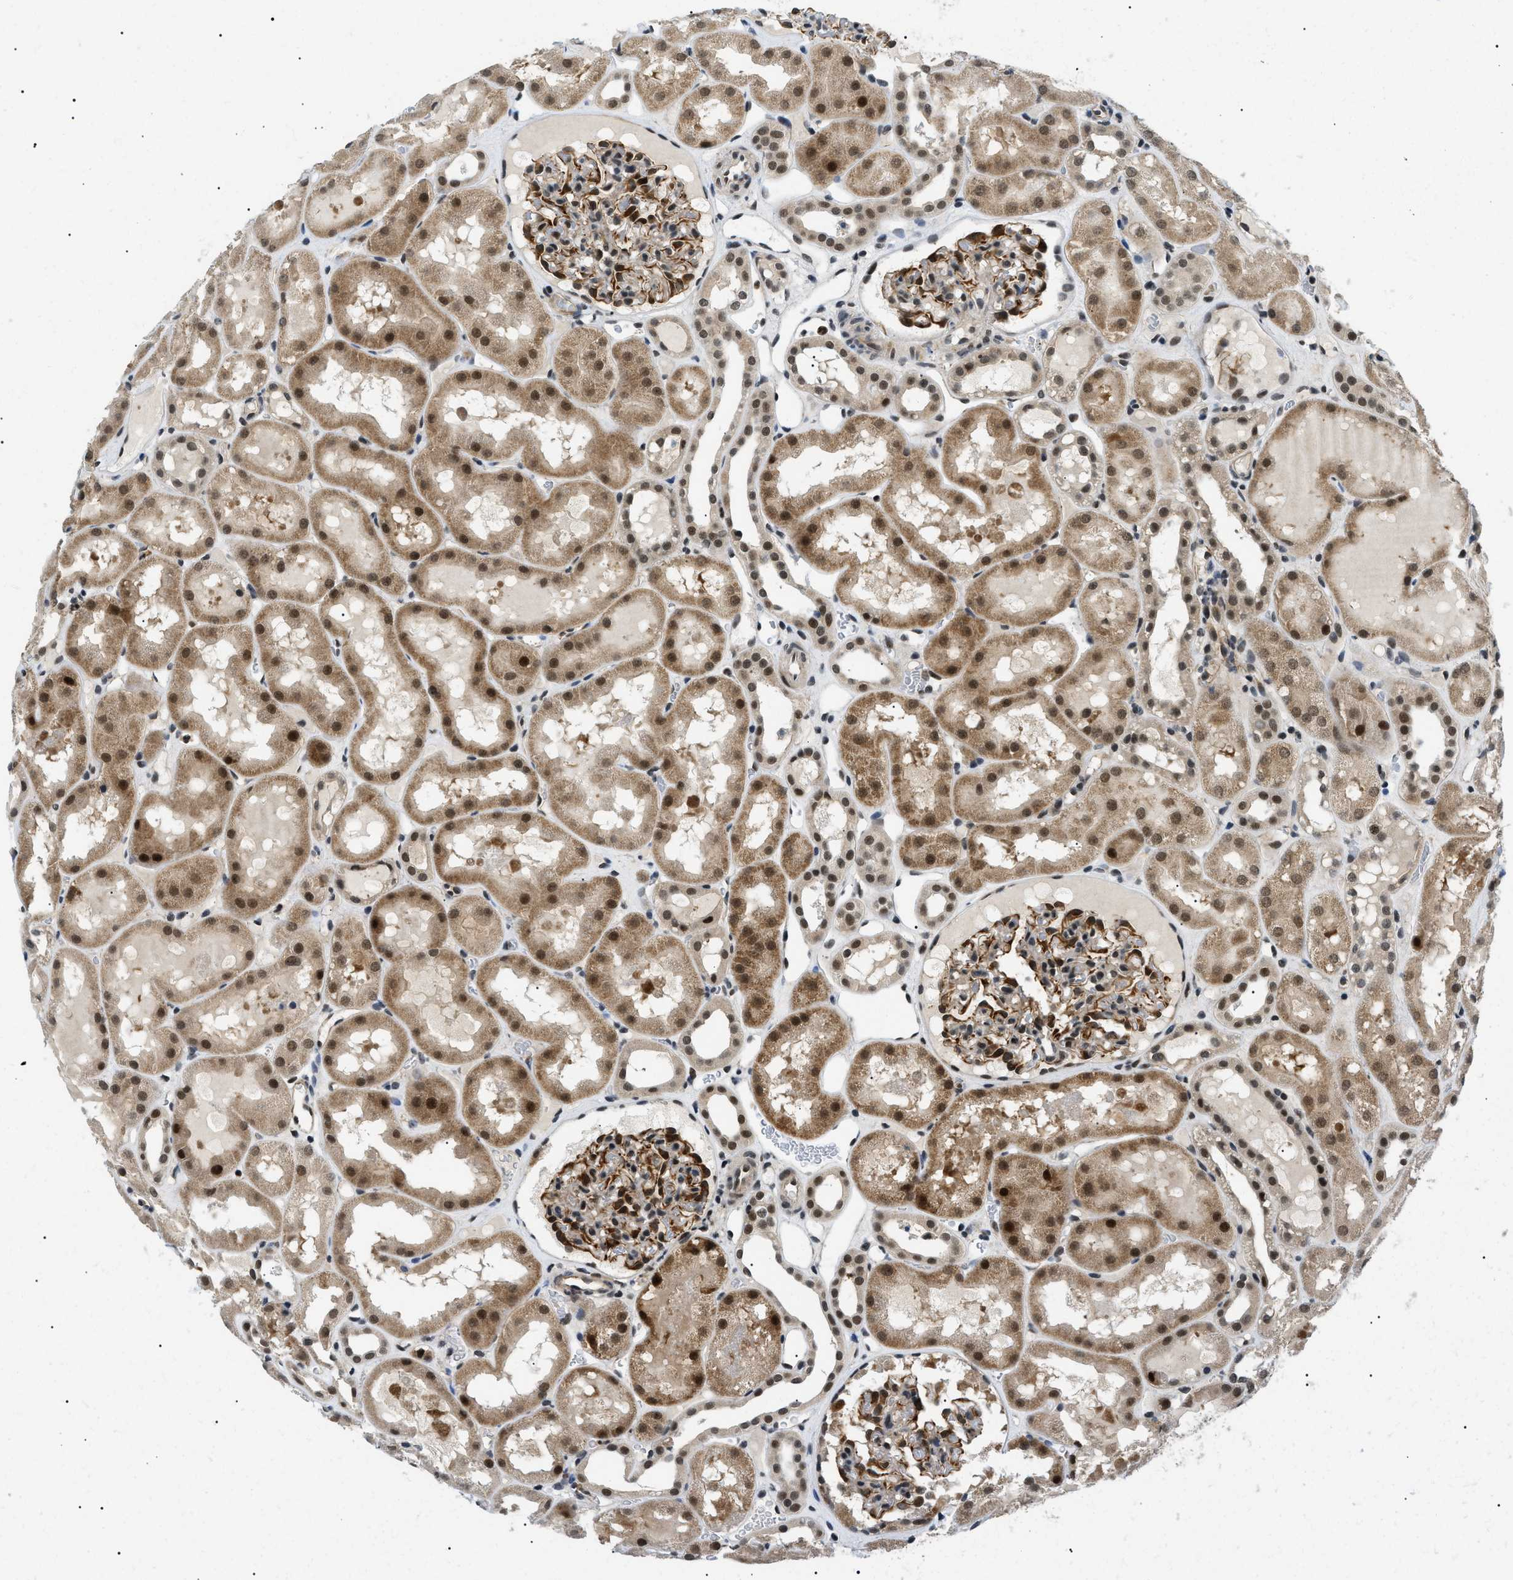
{"staining": {"intensity": "strong", "quantity": "25%-75%", "location": "cytoplasmic/membranous,nuclear"}, "tissue": "kidney", "cell_type": "Cells in glomeruli", "image_type": "normal", "snomed": [{"axis": "morphology", "description": "Normal tissue, NOS"}, {"axis": "topography", "description": "Kidney"}, {"axis": "topography", "description": "Urinary bladder"}], "caption": "Human kidney stained with a brown dye displays strong cytoplasmic/membranous,nuclear positive expression in about 25%-75% of cells in glomeruli.", "gene": "RBM15", "patient": {"sex": "male", "age": 16}}